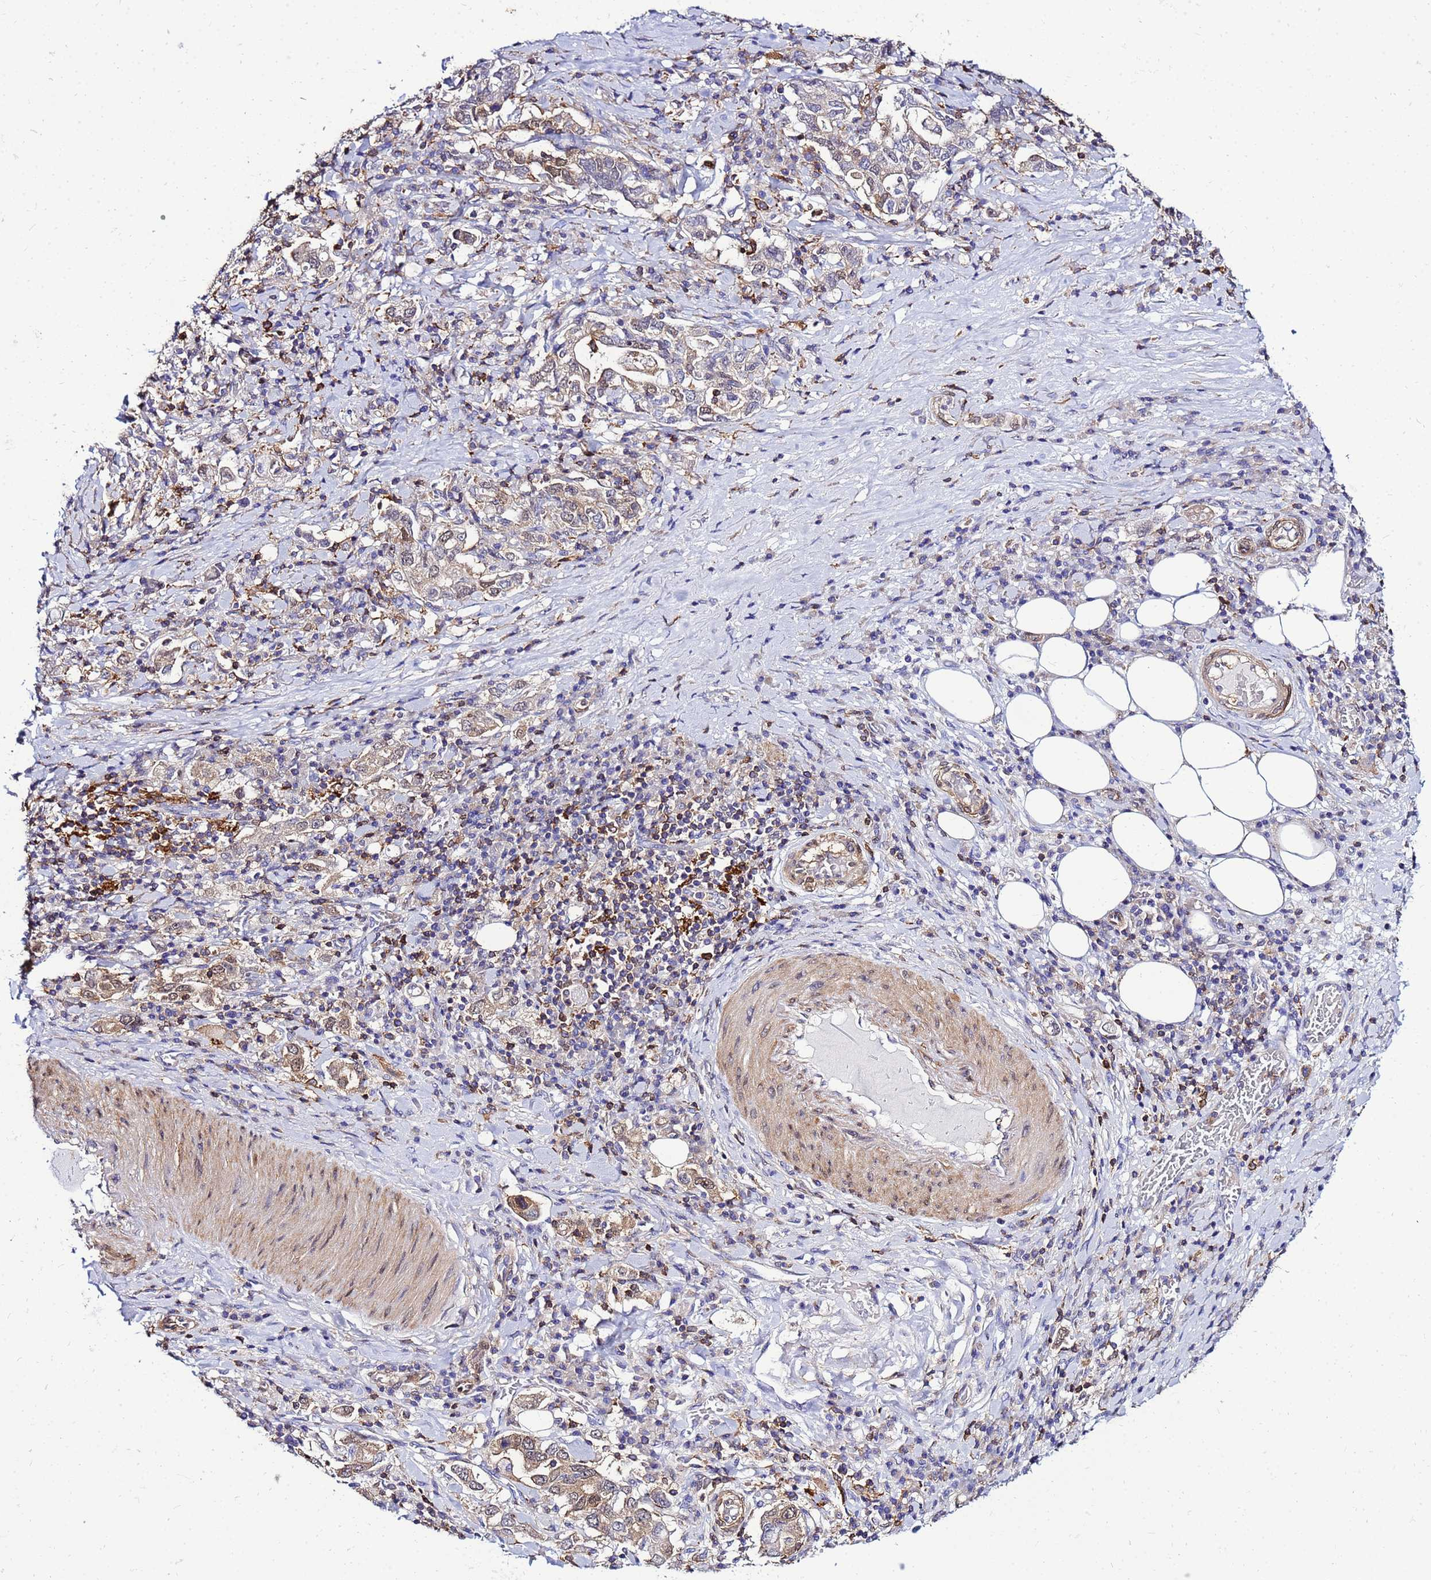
{"staining": {"intensity": "weak", "quantity": "25%-75%", "location": "cytoplasmic/membranous,nuclear"}, "tissue": "stomach cancer", "cell_type": "Tumor cells", "image_type": "cancer", "snomed": [{"axis": "morphology", "description": "Adenocarcinoma, NOS"}, {"axis": "topography", "description": "Stomach, upper"}, {"axis": "topography", "description": "Stomach"}], "caption": "DAB immunohistochemical staining of stomach cancer displays weak cytoplasmic/membranous and nuclear protein expression in about 25%-75% of tumor cells.", "gene": "DBNDD2", "patient": {"sex": "male", "age": 62}}